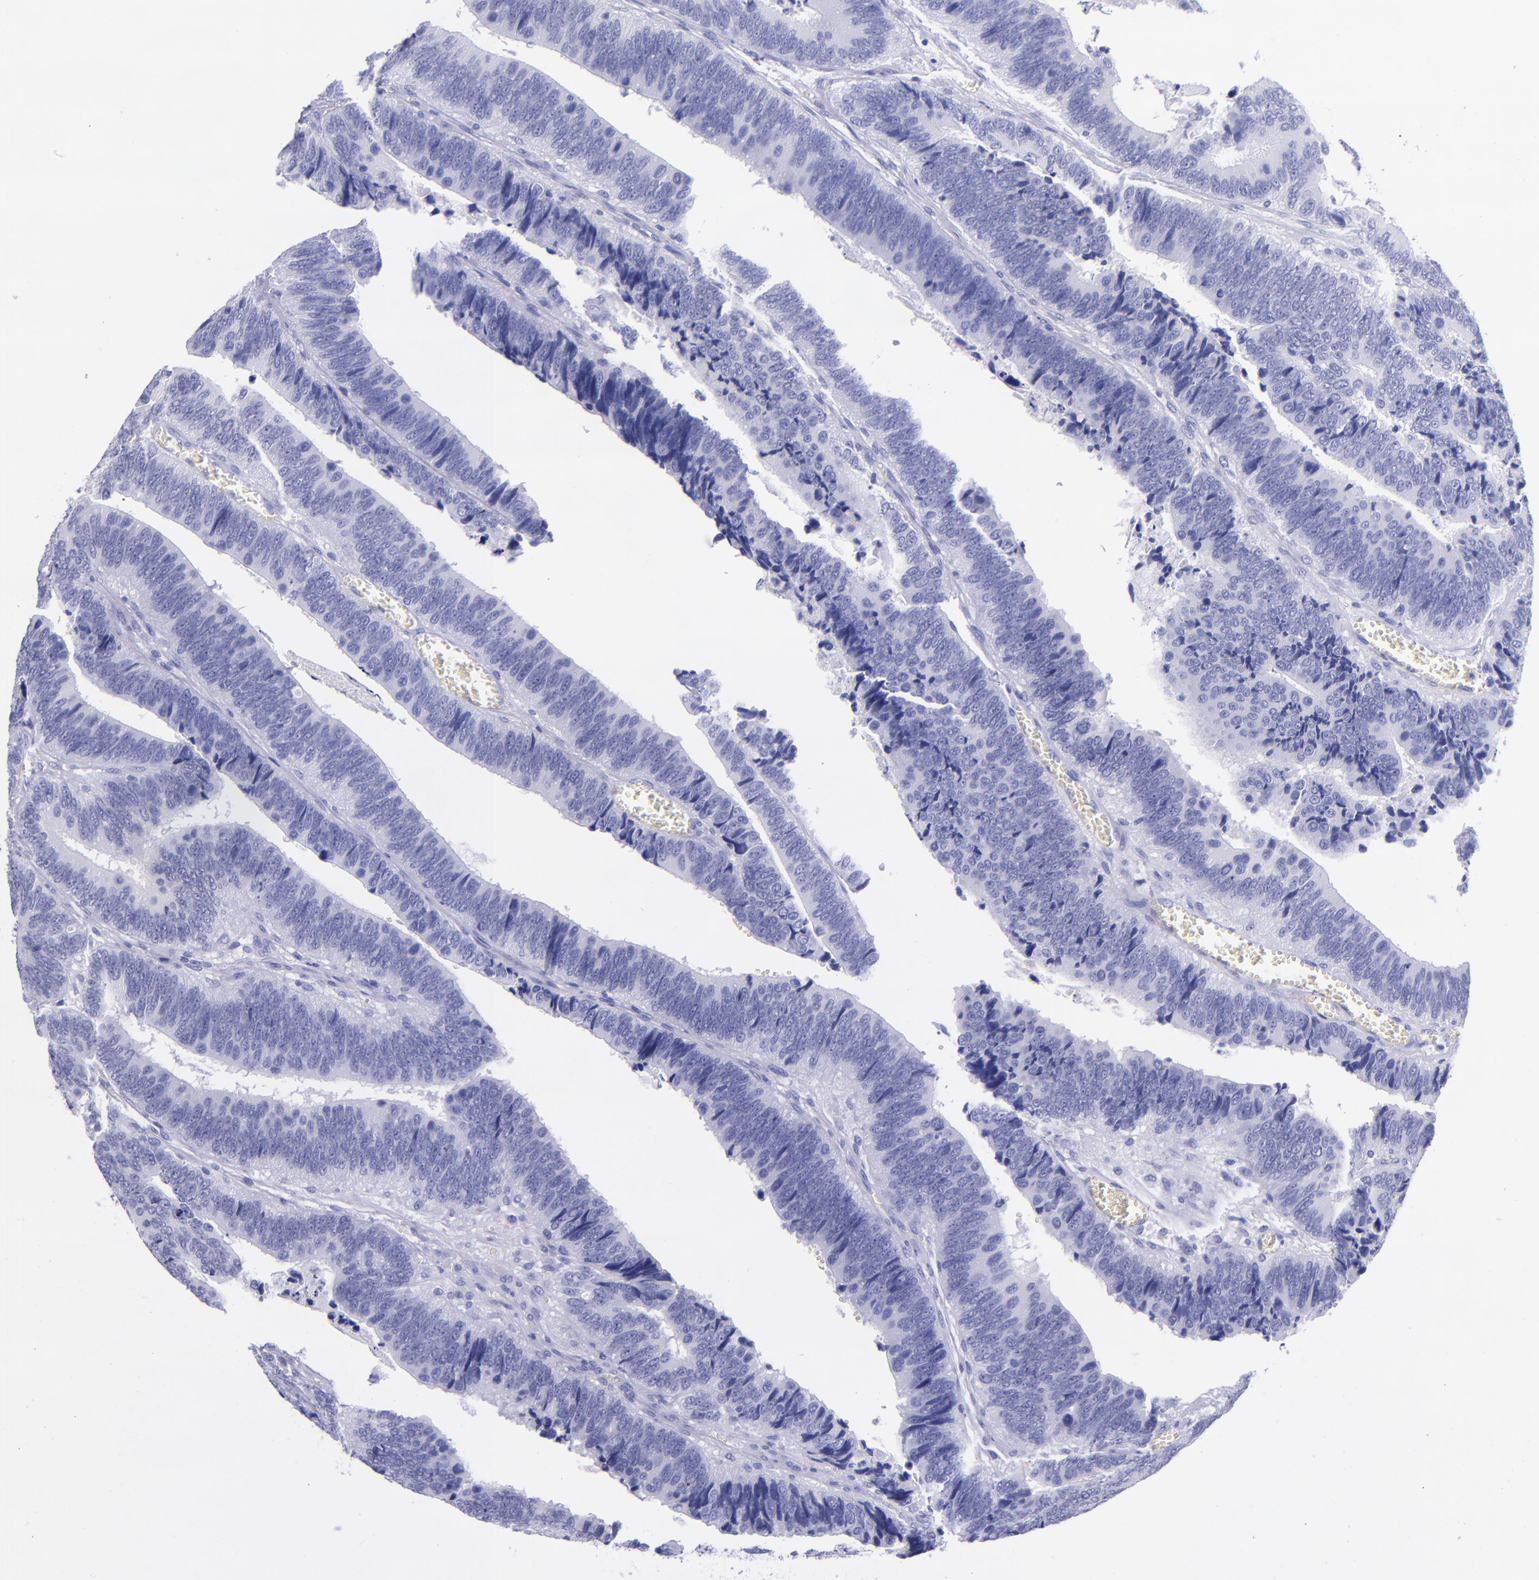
{"staining": {"intensity": "negative", "quantity": "none", "location": "none"}, "tissue": "colorectal cancer", "cell_type": "Tumor cells", "image_type": "cancer", "snomed": [{"axis": "morphology", "description": "Adenocarcinoma, NOS"}, {"axis": "topography", "description": "Colon"}], "caption": "This is an IHC photomicrograph of human adenocarcinoma (colorectal). There is no expression in tumor cells.", "gene": "MBP", "patient": {"sex": "male", "age": 72}}